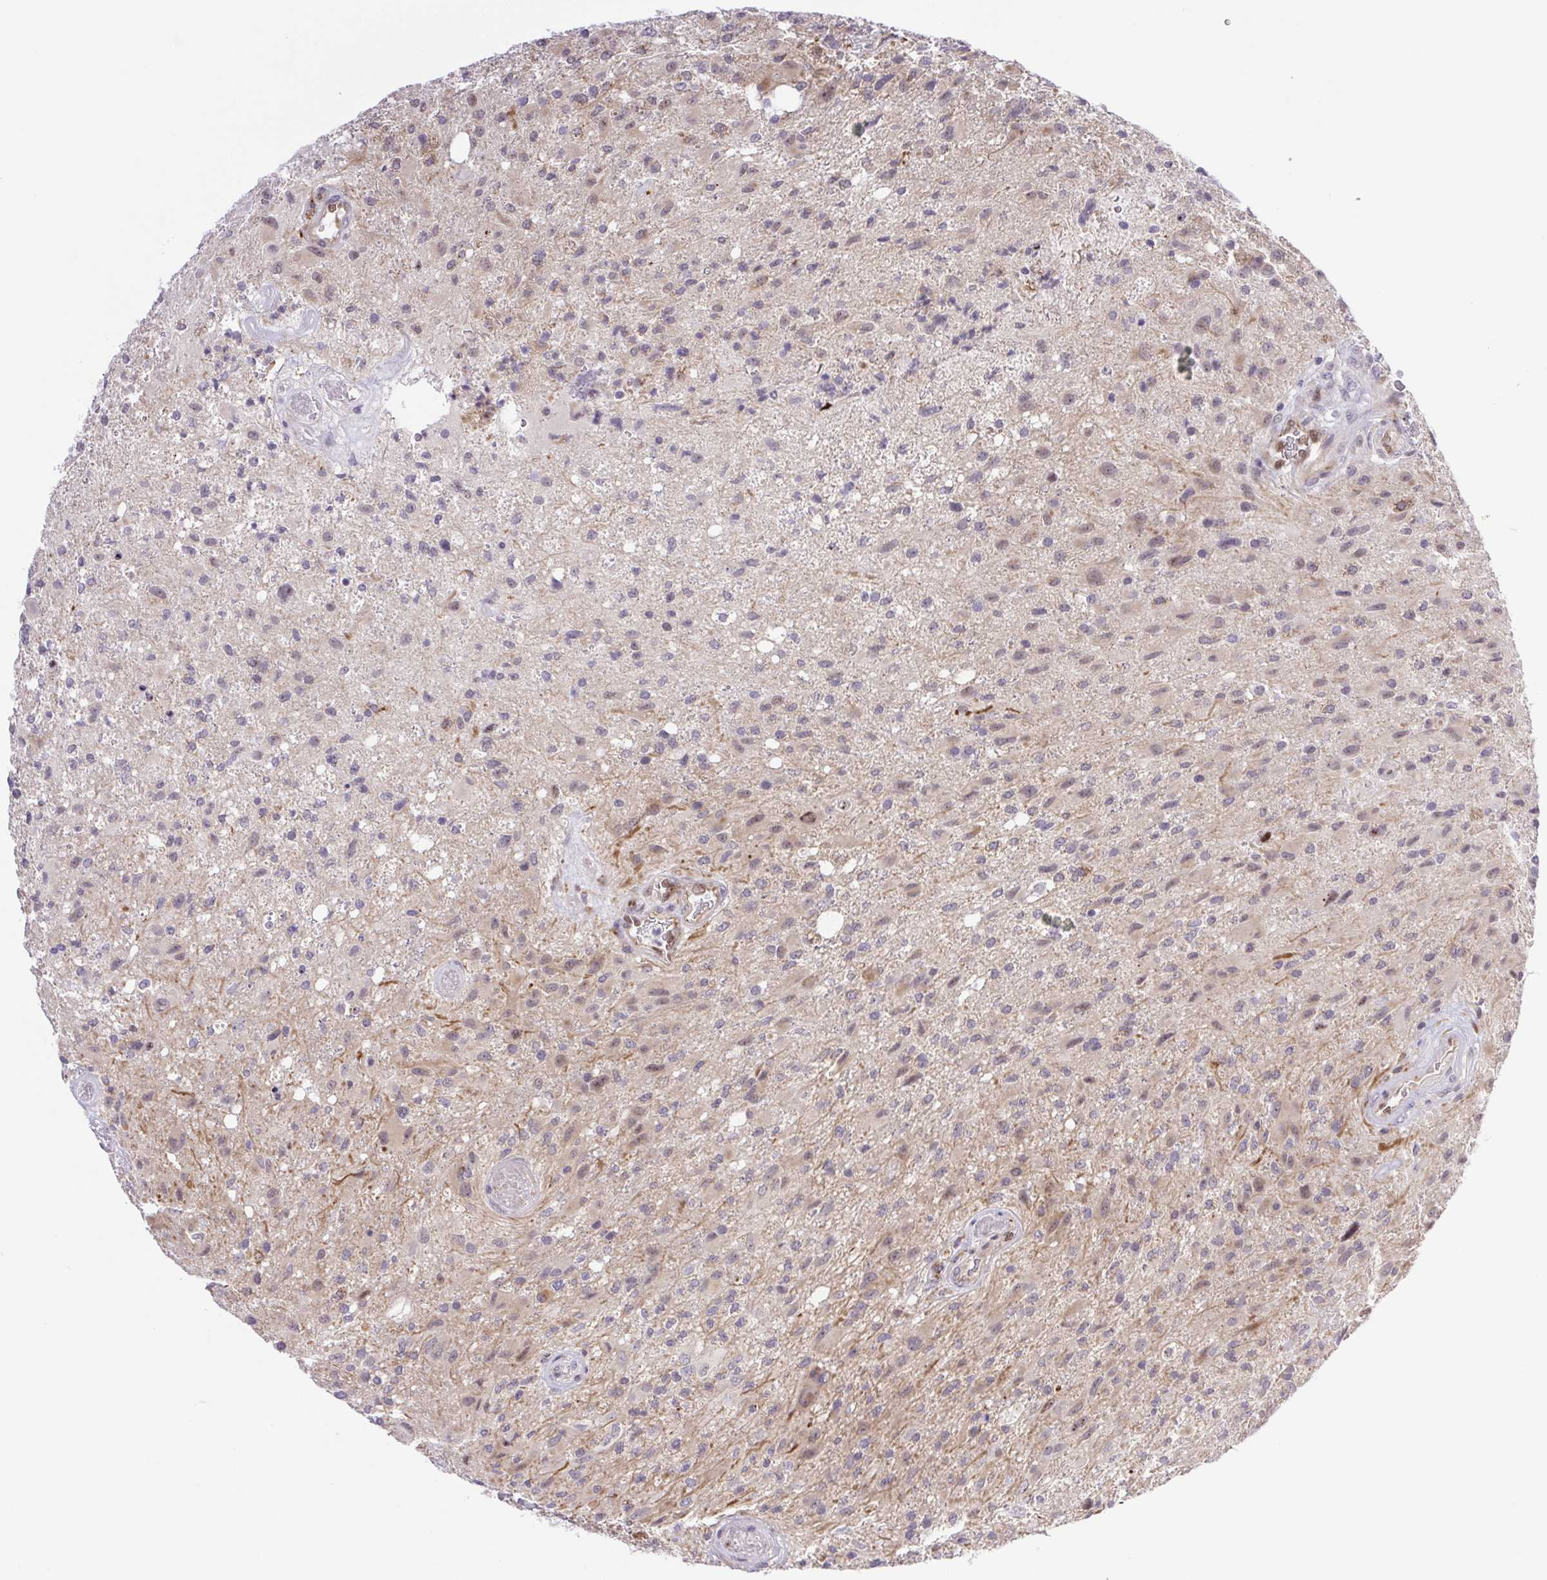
{"staining": {"intensity": "weak", "quantity": "<25%", "location": "nuclear"}, "tissue": "glioma", "cell_type": "Tumor cells", "image_type": "cancer", "snomed": [{"axis": "morphology", "description": "Glioma, malignant, High grade"}, {"axis": "topography", "description": "Brain"}], "caption": "Tumor cells show no significant expression in glioma.", "gene": "ERG", "patient": {"sex": "male", "age": 53}}